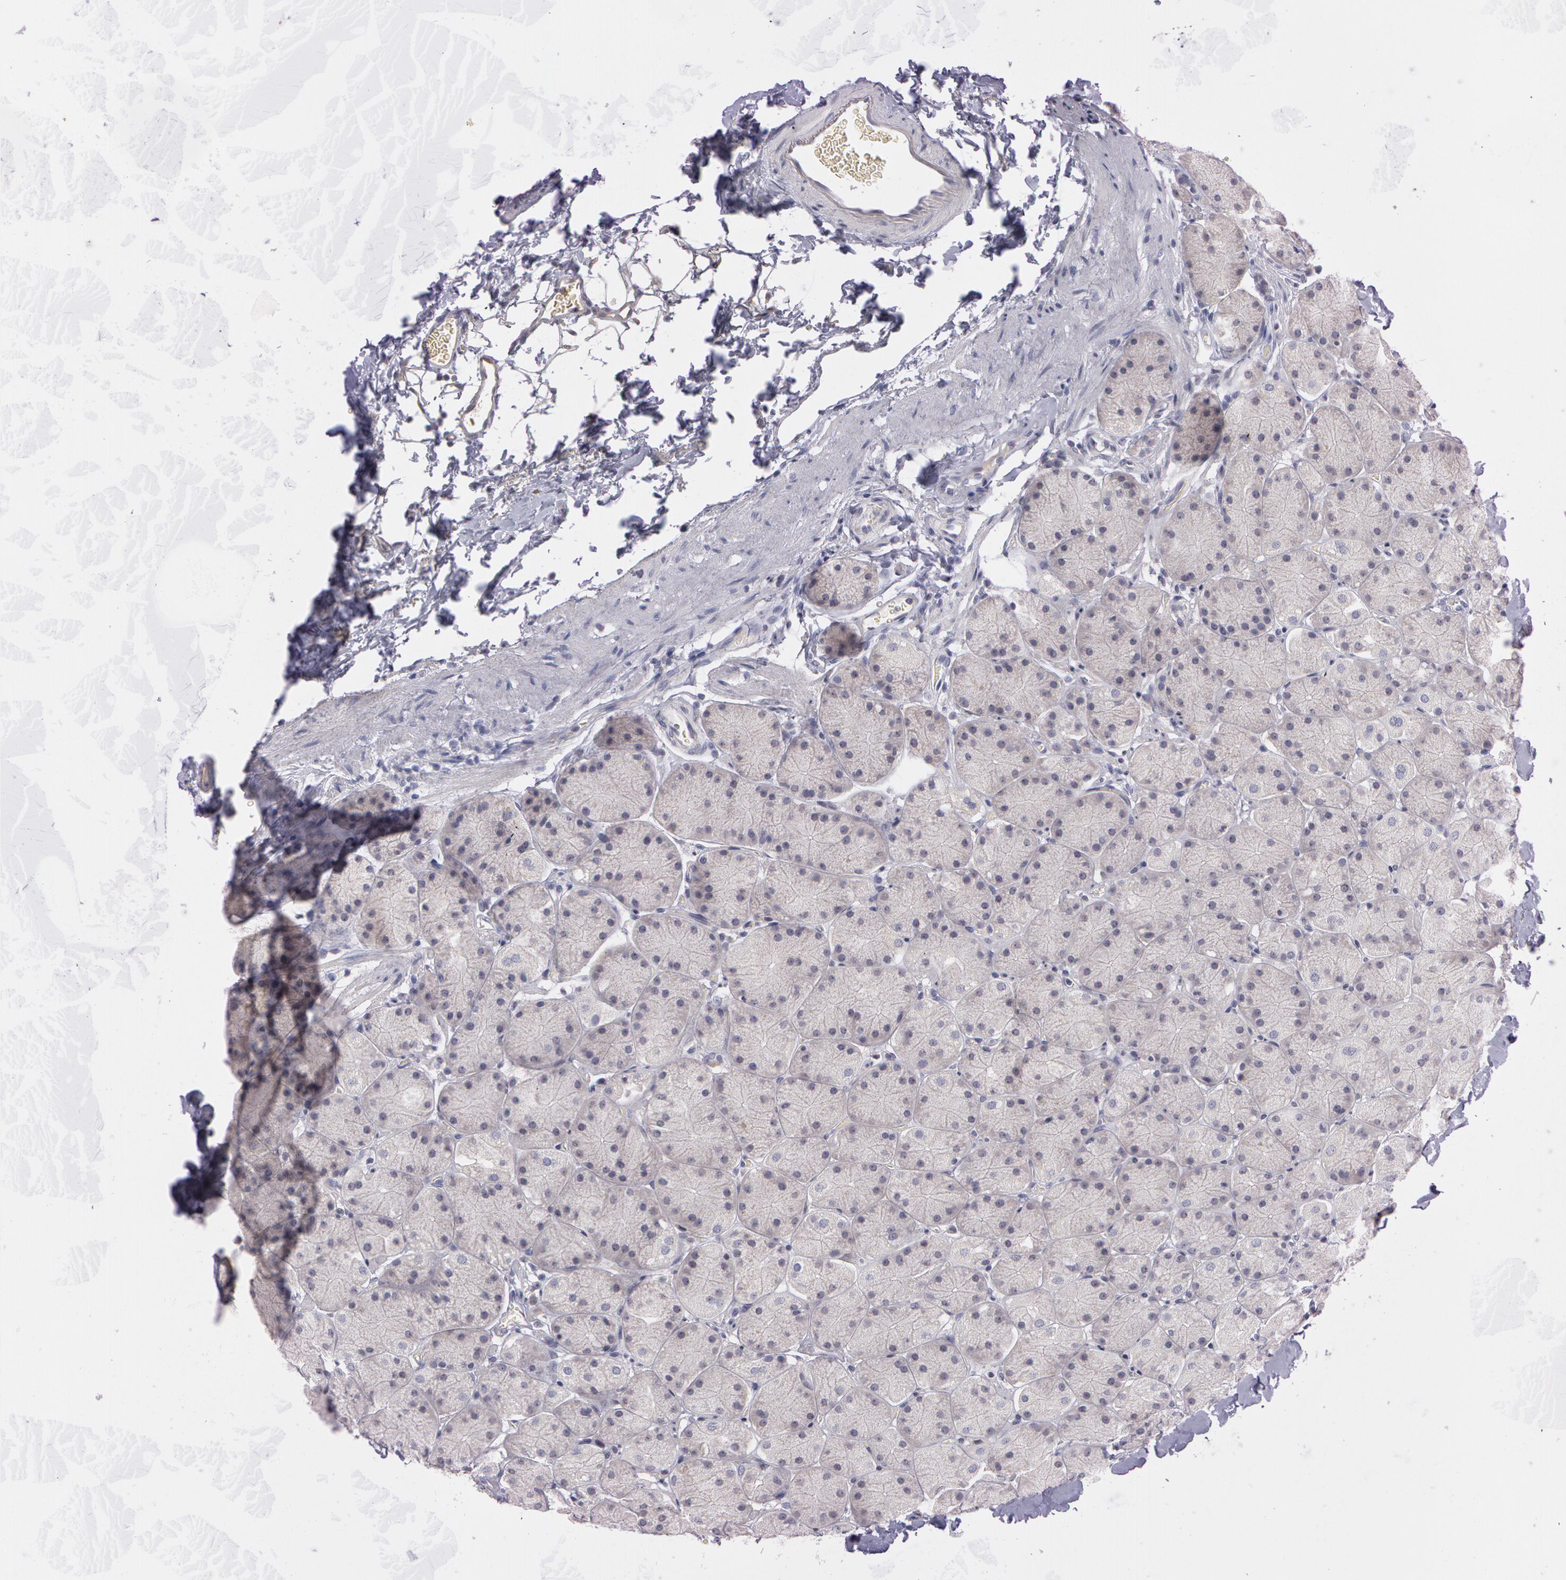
{"staining": {"intensity": "weak", "quantity": "<25%", "location": "cytoplasmic/membranous"}, "tissue": "stomach", "cell_type": "Glandular cells", "image_type": "normal", "snomed": [{"axis": "morphology", "description": "Normal tissue, NOS"}, {"axis": "topography", "description": "Stomach, upper"}, {"axis": "topography", "description": "Stomach"}], "caption": "IHC photomicrograph of benign stomach: human stomach stained with DAB (3,3'-diaminobenzidine) exhibits no significant protein staining in glandular cells.", "gene": "MXRA5", "patient": {"sex": "male", "age": 76}}